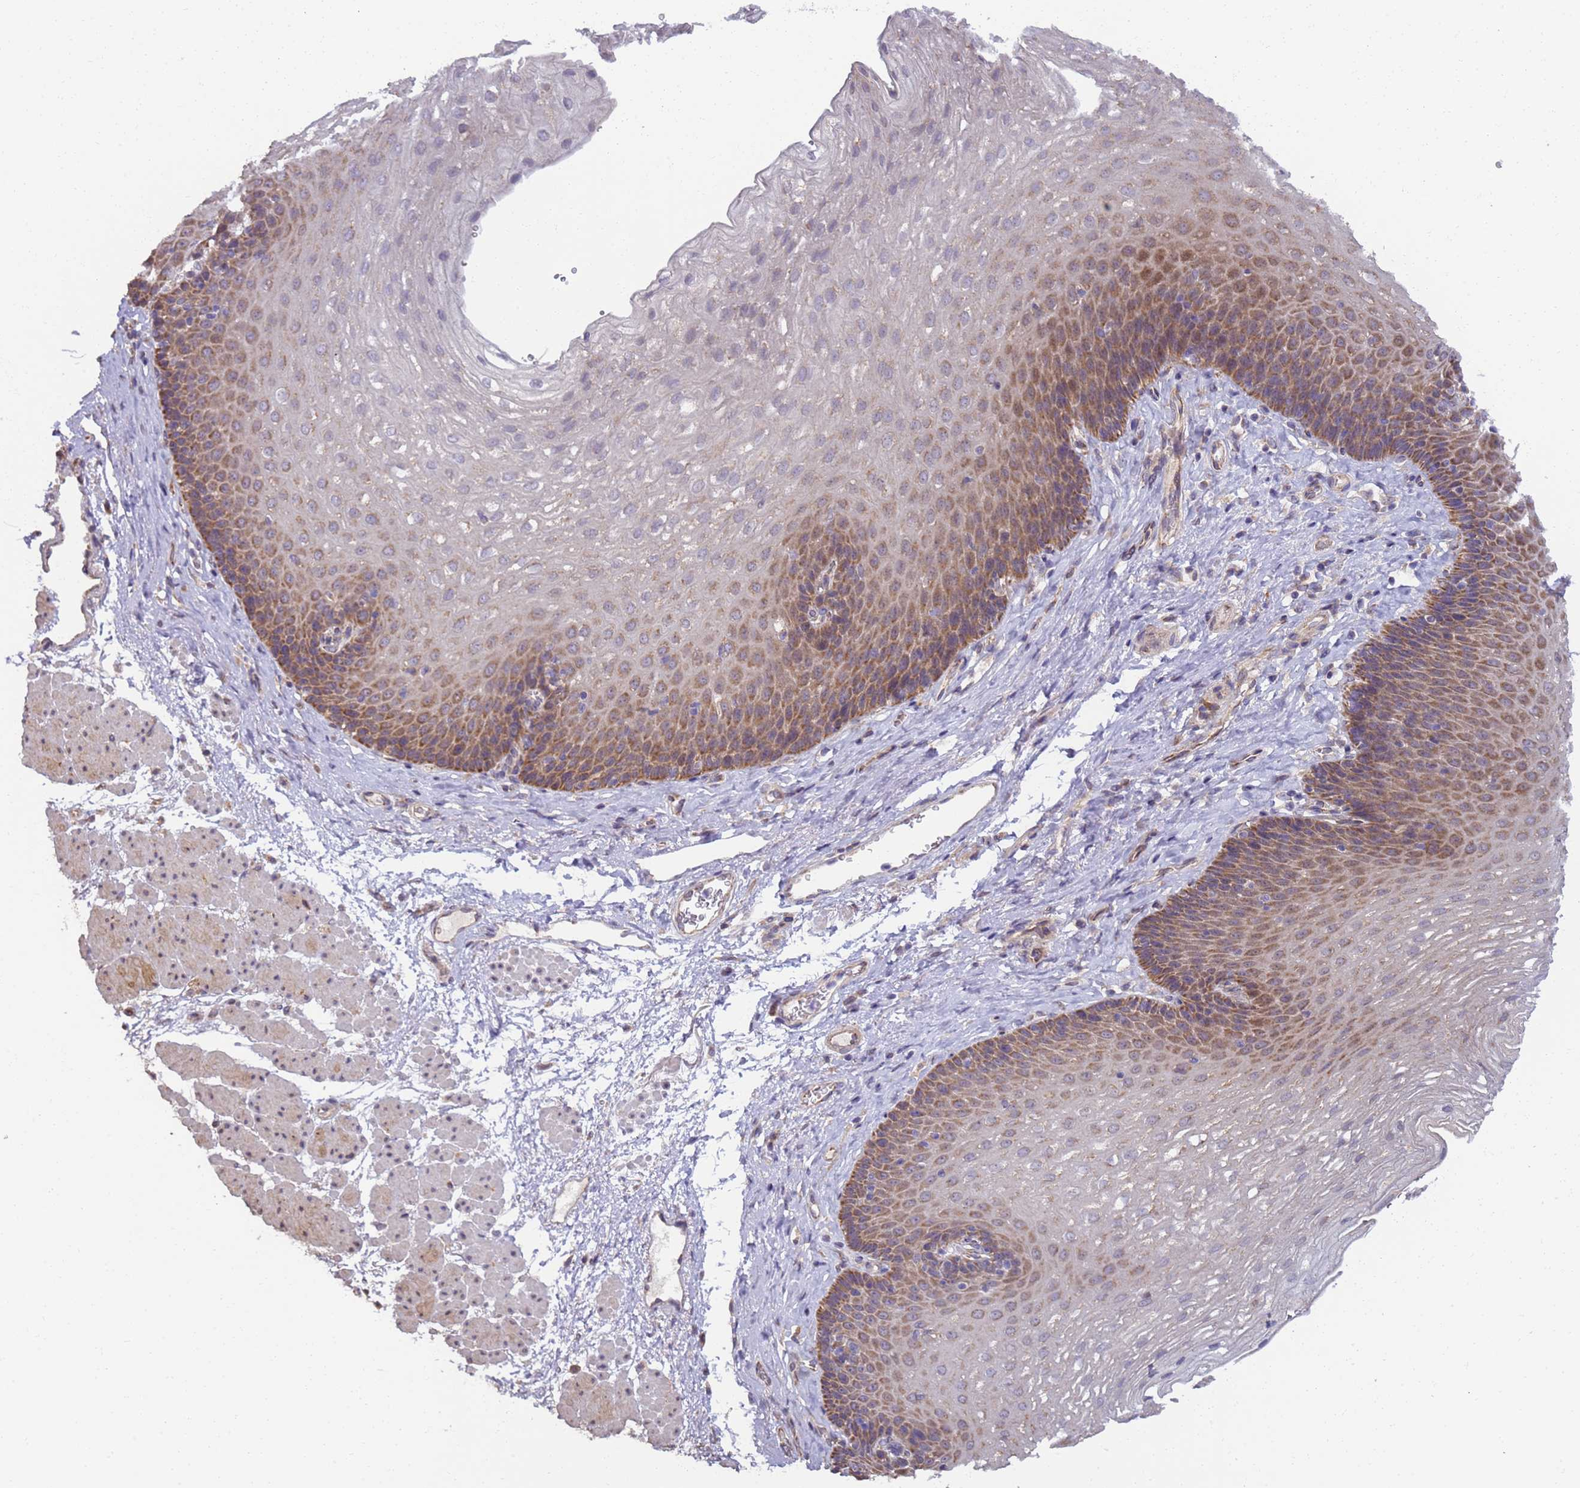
{"staining": {"intensity": "moderate", "quantity": ">75%", "location": "cytoplasmic/membranous"}, "tissue": "esophagus", "cell_type": "Squamous epithelial cells", "image_type": "normal", "snomed": [{"axis": "morphology", "description": "Normal tissue, NOS"}, {"axis": "topography", "description": "Esophagus"}], "caption": "A medium amount of moderate cytoplasmic/membranous staining is appreciated in about >75% of squamous epithelial cells in unremarkable esophagus.", "gene": "RAPGEF3", "patient": {"sex": "female", "age": 66}}